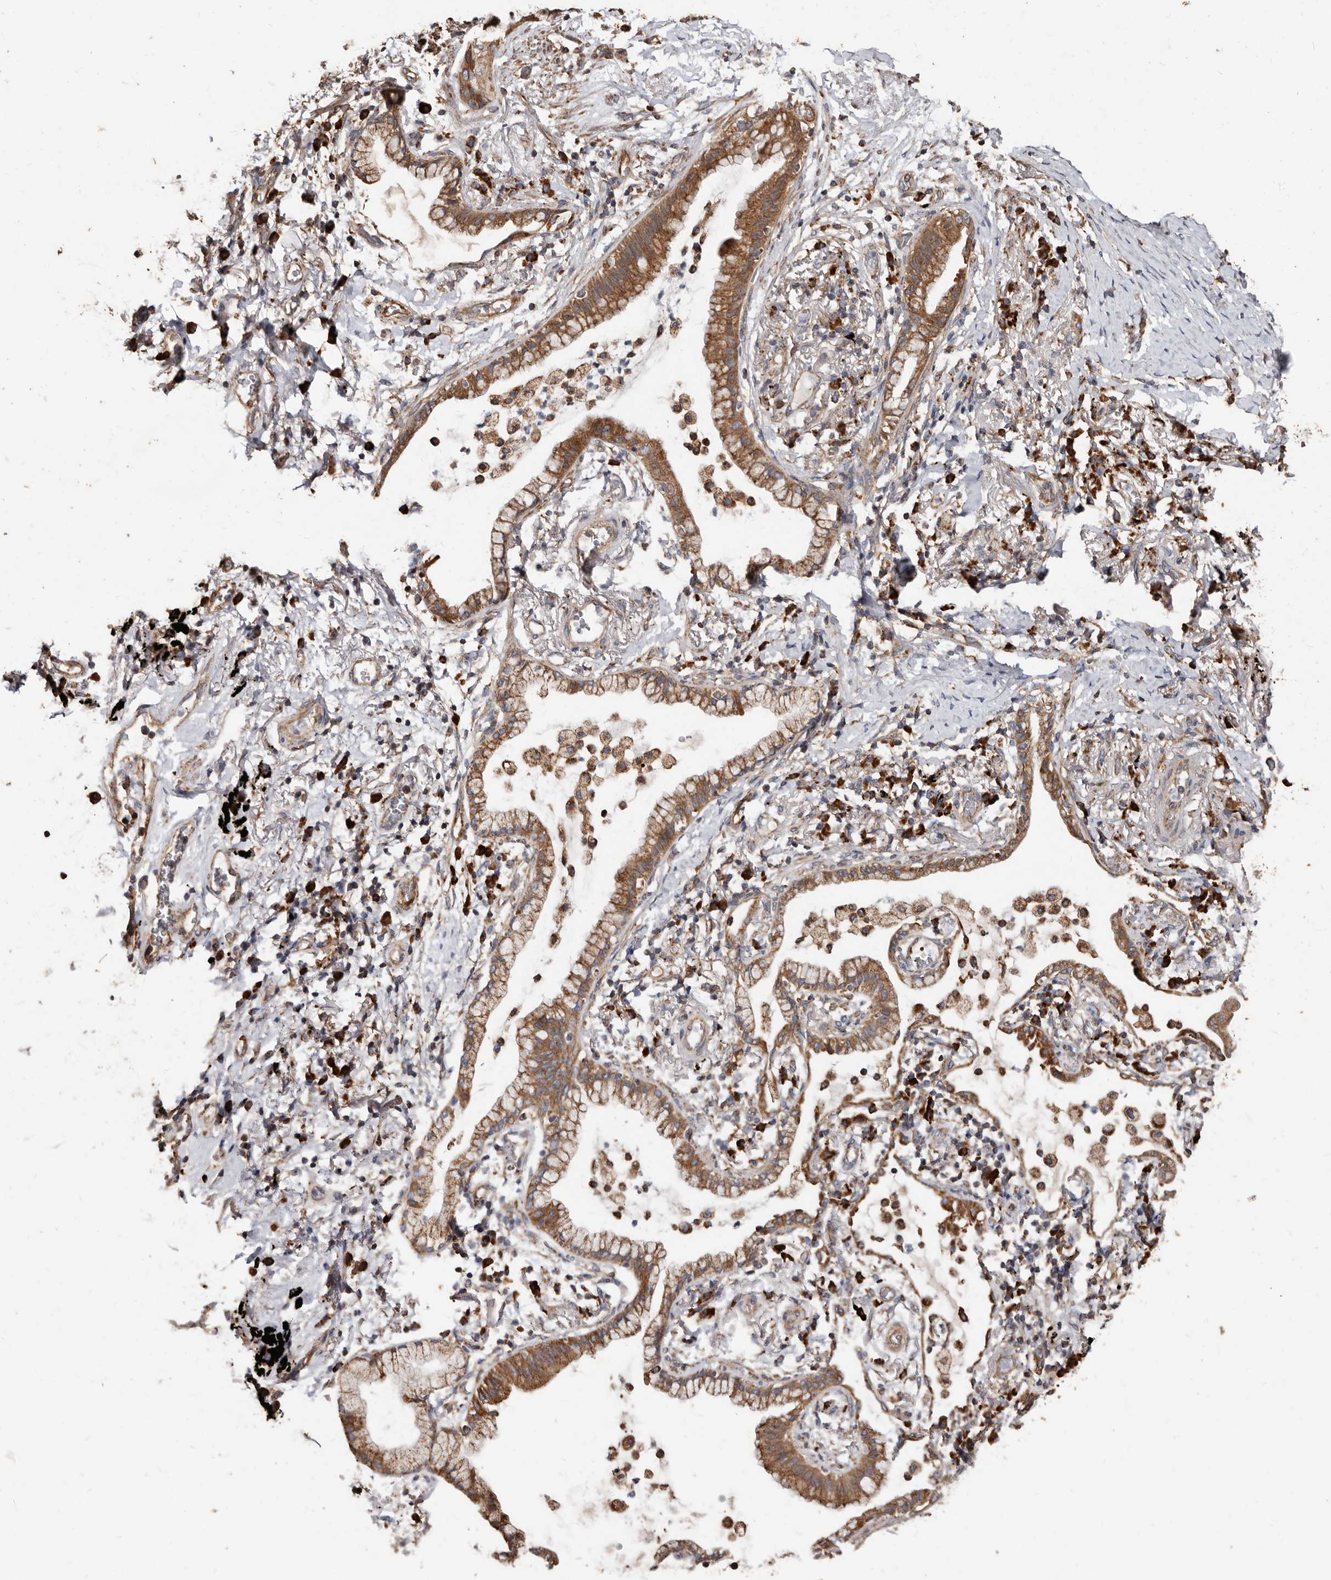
{"staining": {"intensity": "moderate", "quantity": ">75%", "location": "cytoplasmic/membranous"}, "tissue": "lung cancer", "cell_type": "Tumor cells", "image_type": "cancer", "snomed": [{"axis": "morphology", "description": "Adenocarcinoma, NOS"}, {"axis": "topography", "description": "Lung"}], "caption": "Immunohistochemical staining of lung cancer shows moderate cytoplasmic/membranous protein expression in approximately >75% of tumor cells.", "gene": "OSGIN2", "patient": {"sex": "female", "age": 70}}